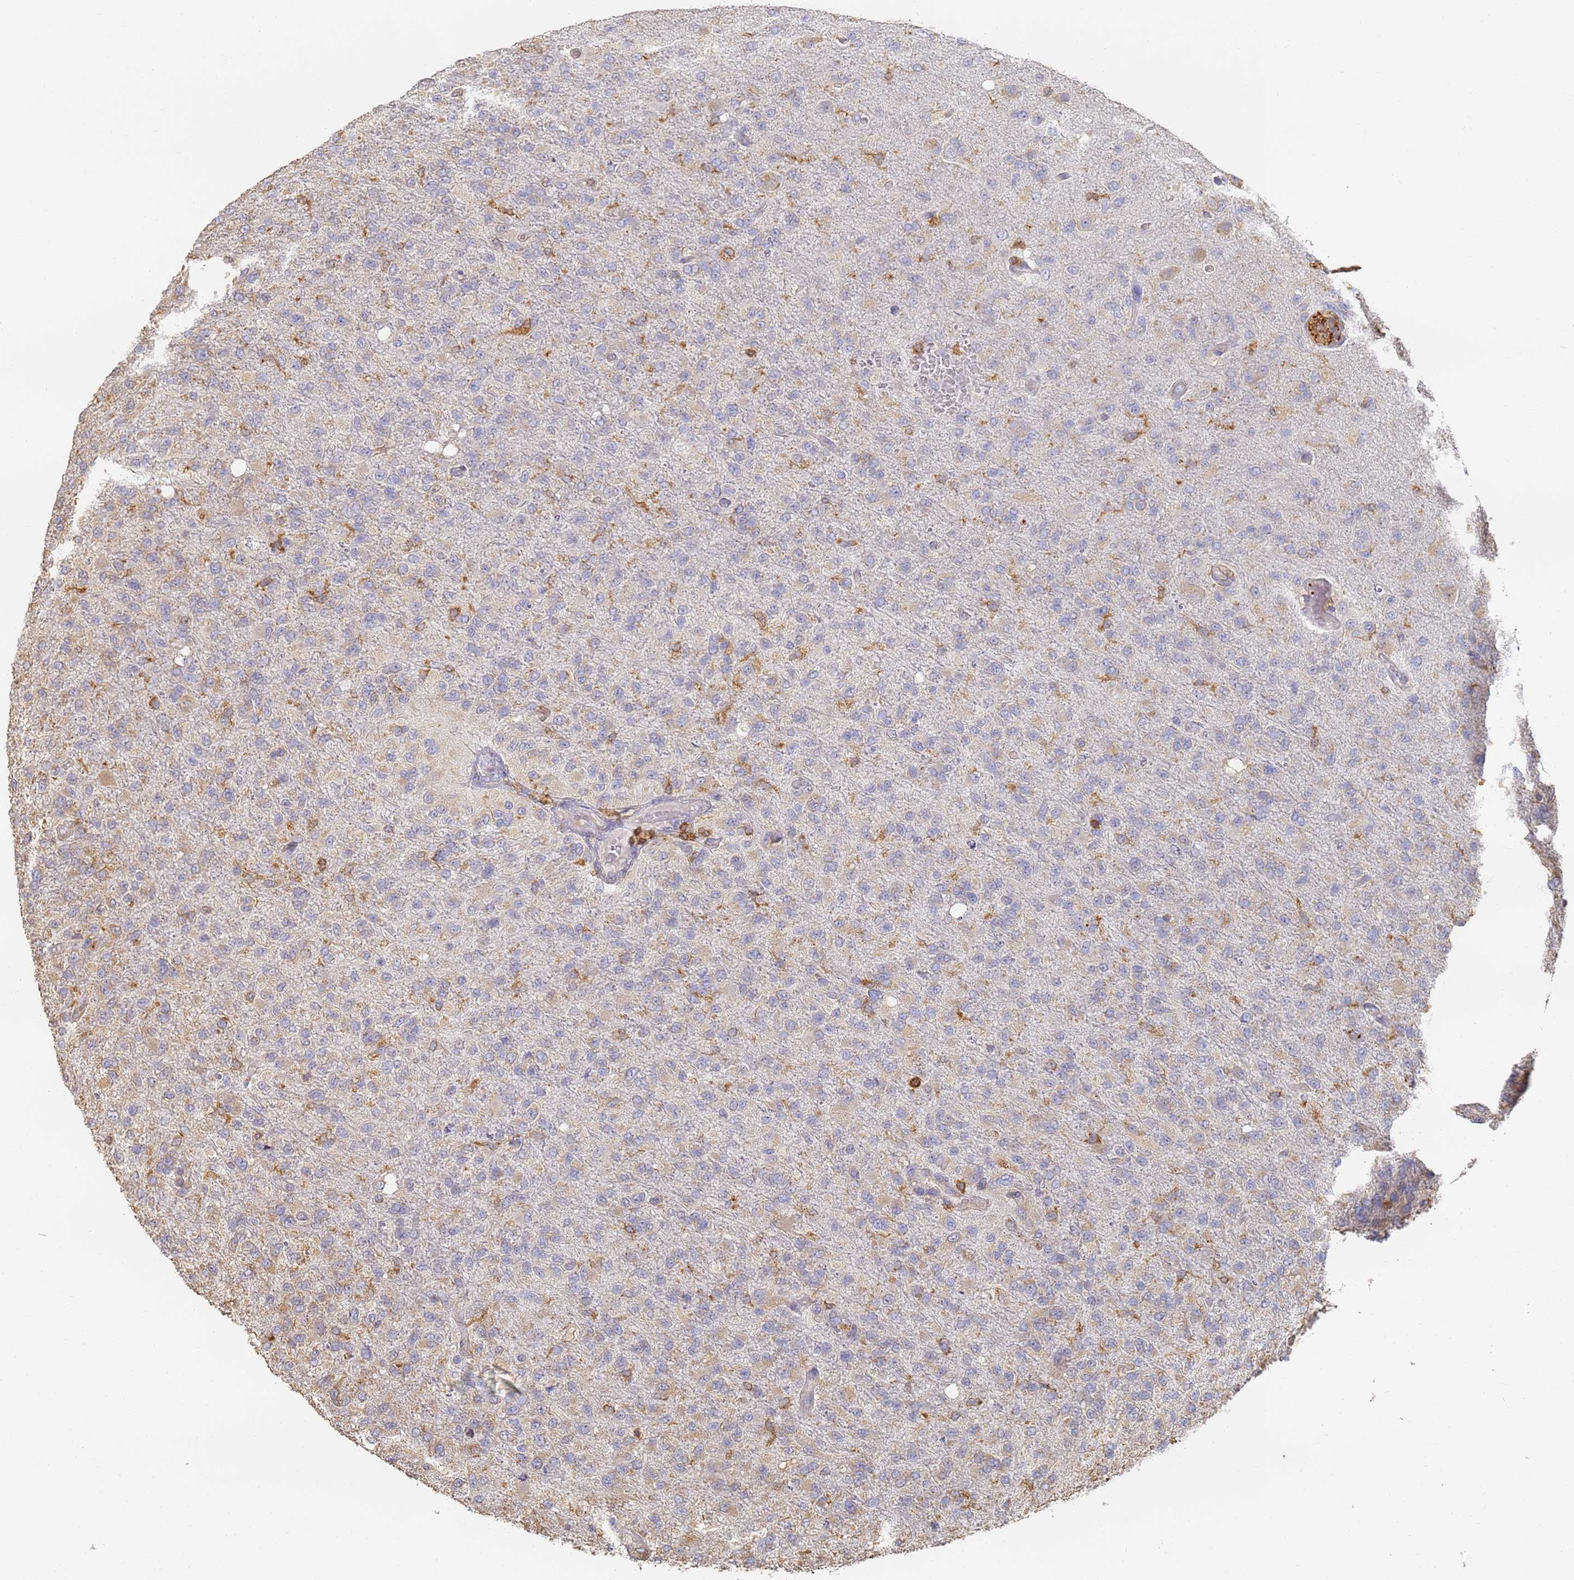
{"staining": {"intensity": "negative", "quantity": "none", "location": "none"}, "tissue": "glioma", "cell_type": "Tumor cells", "image_type": "cancer", "snomed": [{"axis": "morphology", "description": "Glioma, malignant, High grade"}, {"axis": "topography", "description": "Brain"}], "caption": "This is an IHC photomicrograph of glioma. There is no expression in tumor cells.", "gene": "BIN2", "patient": {"sex": "female", "age": 74}}